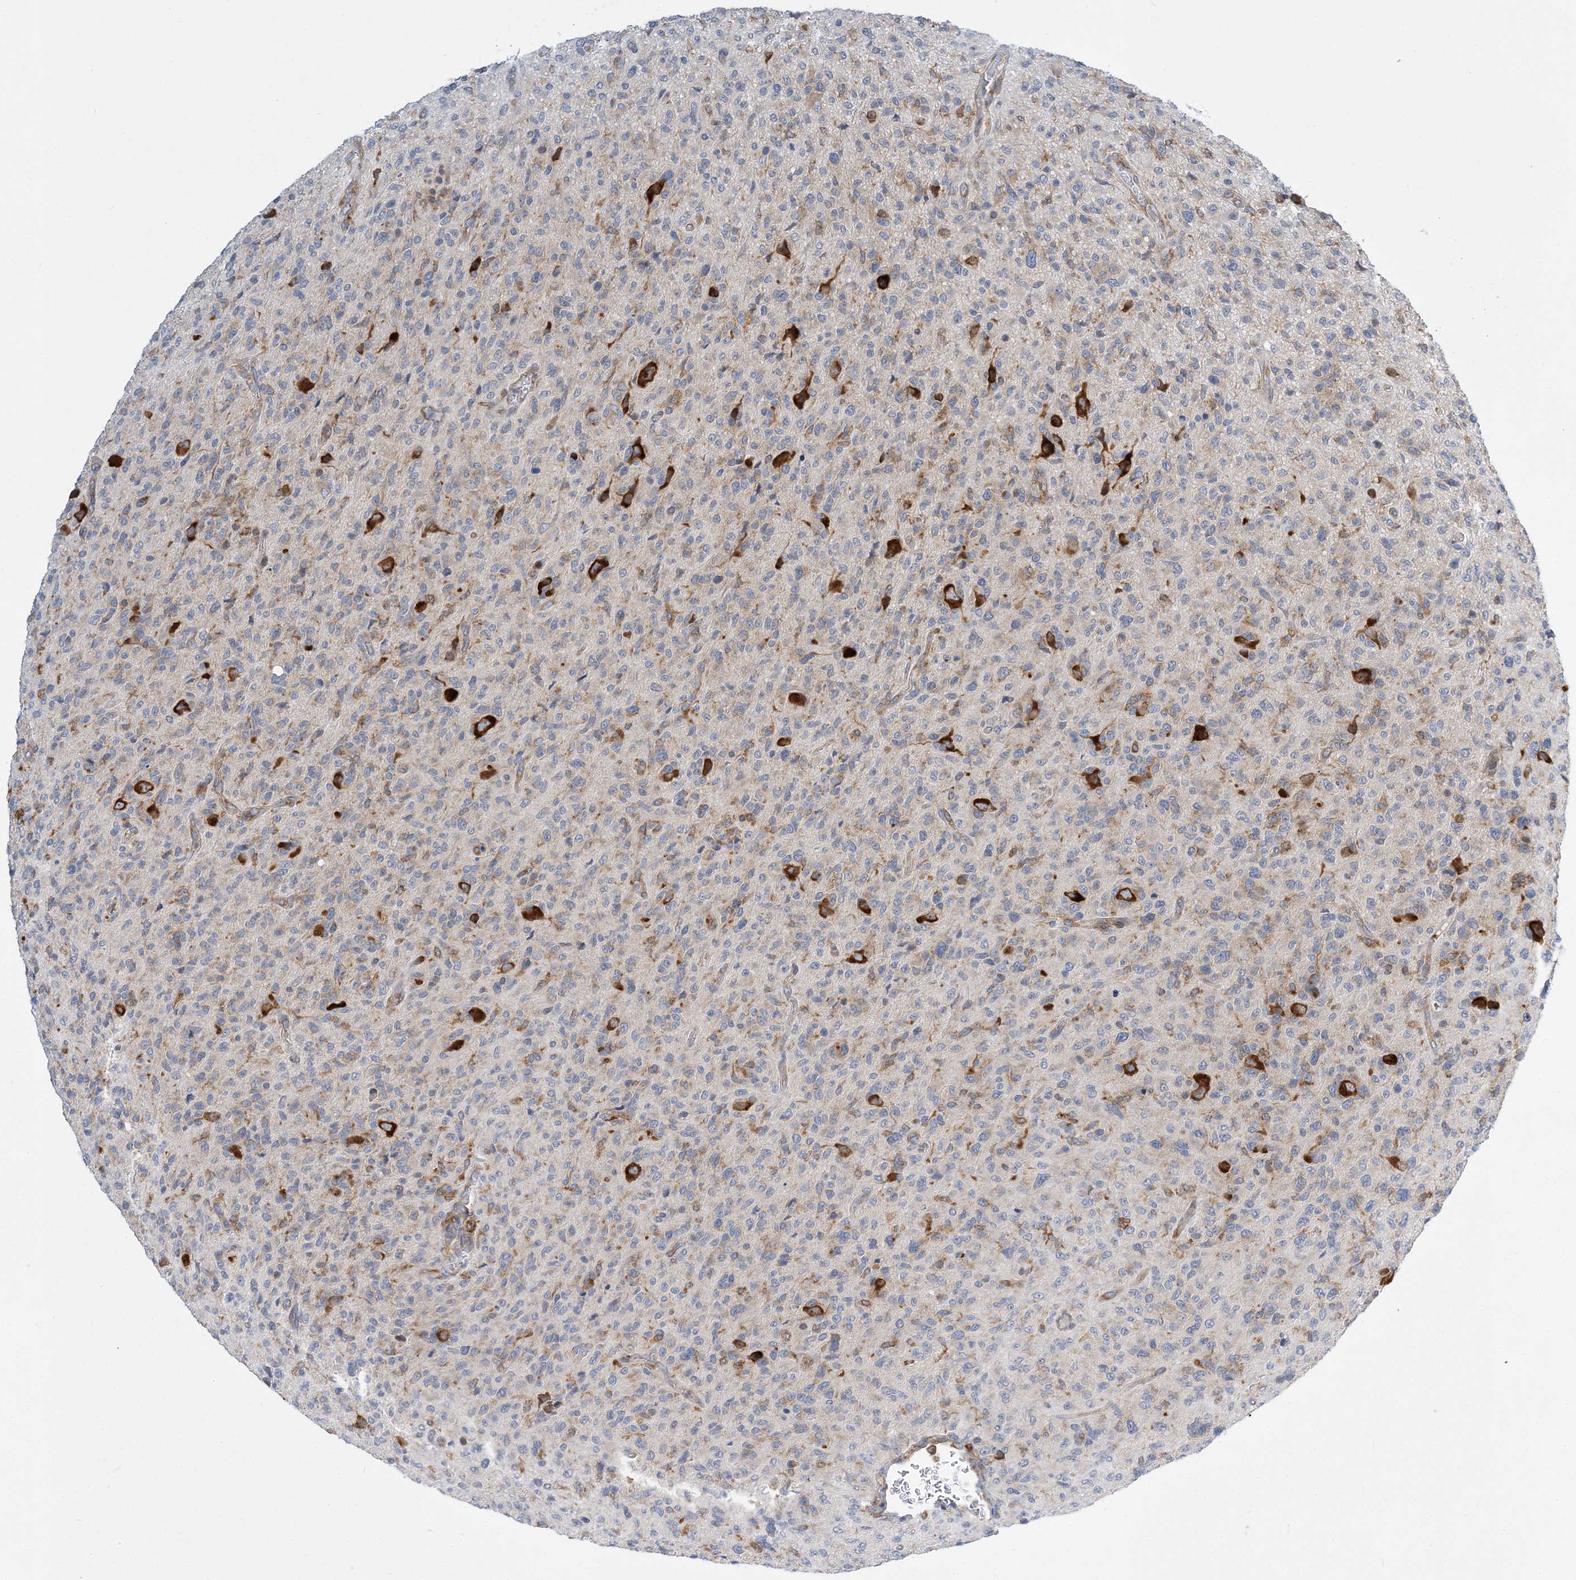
{"staining": {"intensity": "weak", "quantity": "<25%", "location": "cytoplasmic/membranous"}, "tissue": "glioma", "cell_type": "Tumor cells", "image_type": "cancer", "snomed": [{"axis": "morphology", "description": "Glioma, malignant, High grade"}, {"axis": "topography", "description": "Brain"}], "caption": "Glioma stained for a protein using IHC exhibits no staining tumor cells.", "gene": "LARP4B", "patient": {"sex": "female", "age": 57}}